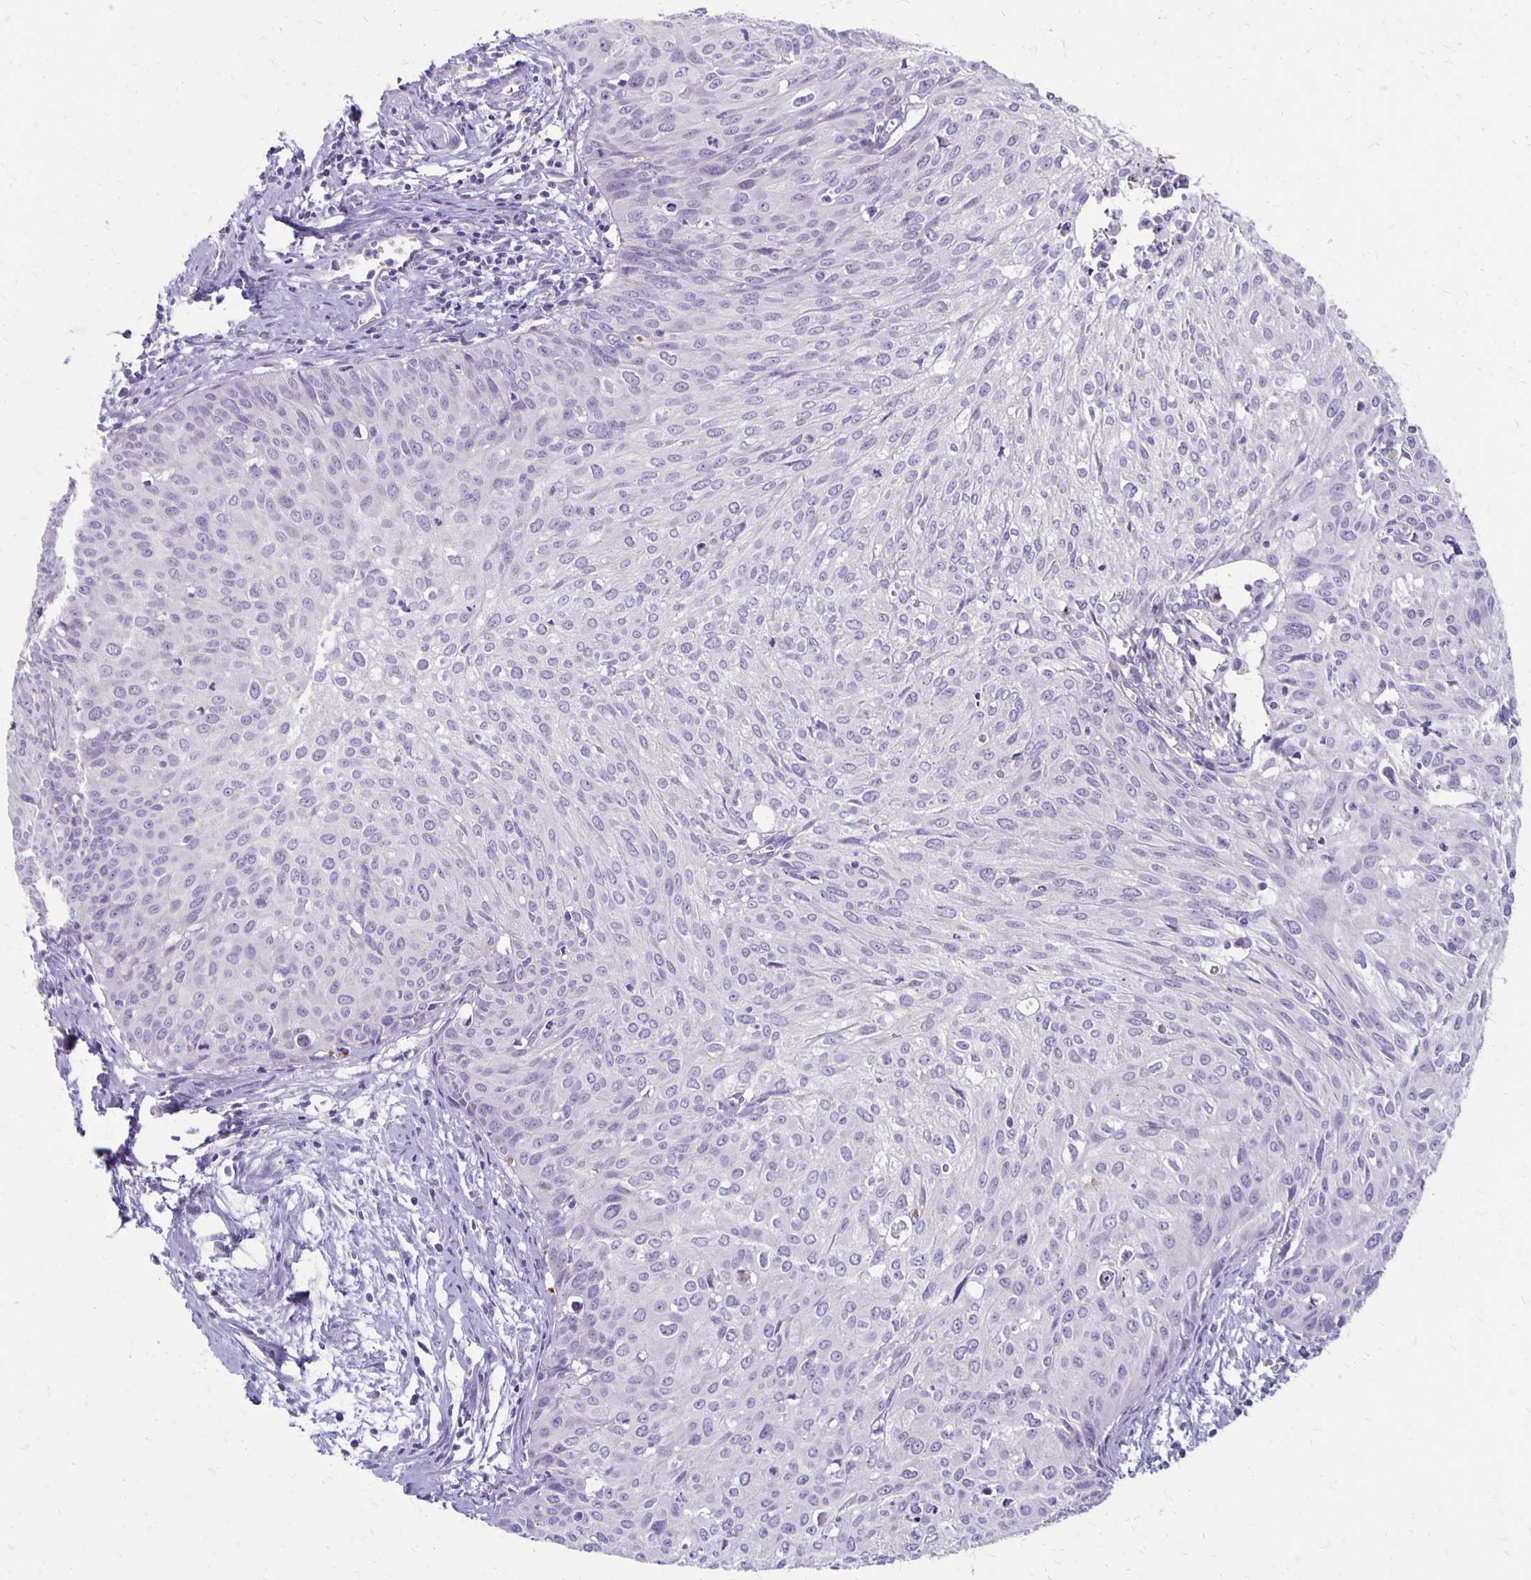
{"staining": {"intensity": "negative", "quantity": "none", "location": "none"}, "tissue": "cervical cancer", "cell_type": "Tumor cells", "image_type": "cancer", "snomed": [{"axis": "morphology", "description": "Squamous cell carcinoma, NOS"}, {"axis": "topography", "description": "Cervix"}], "caption": "This is a histopathology image of immunohistochemistry (IHC) staining of cervical cancer (squamous cell carcinoma), which shows no expression in tumor cells.", "gene": "HOMER1", "patient": {"sex": "female", "age": 50}}